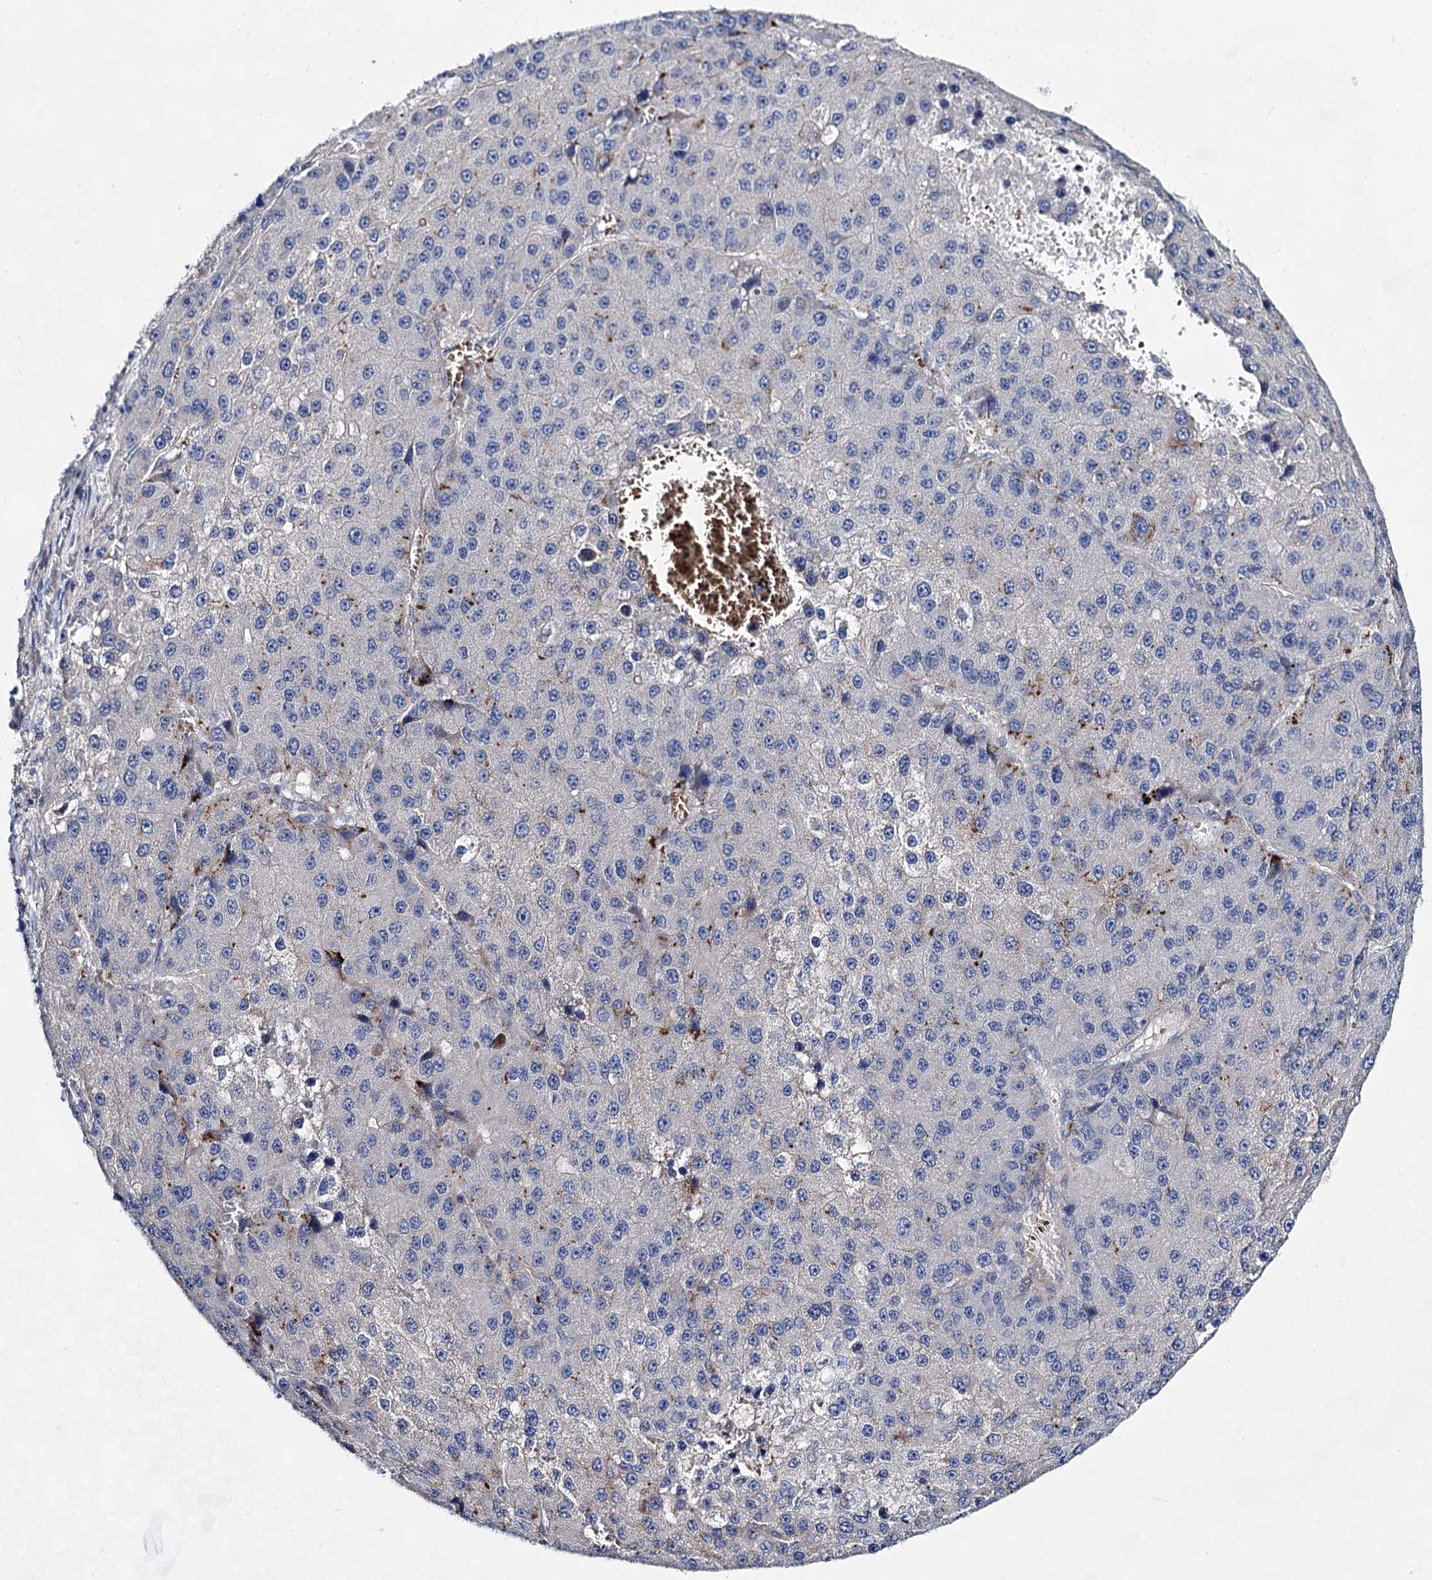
{"staining": {"intensity": "negative", "quantity": "none", "location": "none"}, "tissue": "liver cancer", "cell_type": "Tumor cells", "image_type": "cancer", "snomed": [{"axis": "morphology", "description": "Carcinoma, Hepatocellular, NOS"}, {"axis": "topography", "description": "Liver"}], "caption": "Tumor cells show no significant protein expression in hepatocellular carcinoma (liver). (DAB (3,3'-diaminobenzidine) immunohistochemistry (IHC) visualized using brightfield microscopy, high magnification).", "gene": "PLIN1", "patient": {"sex": "female", "age": 73}}